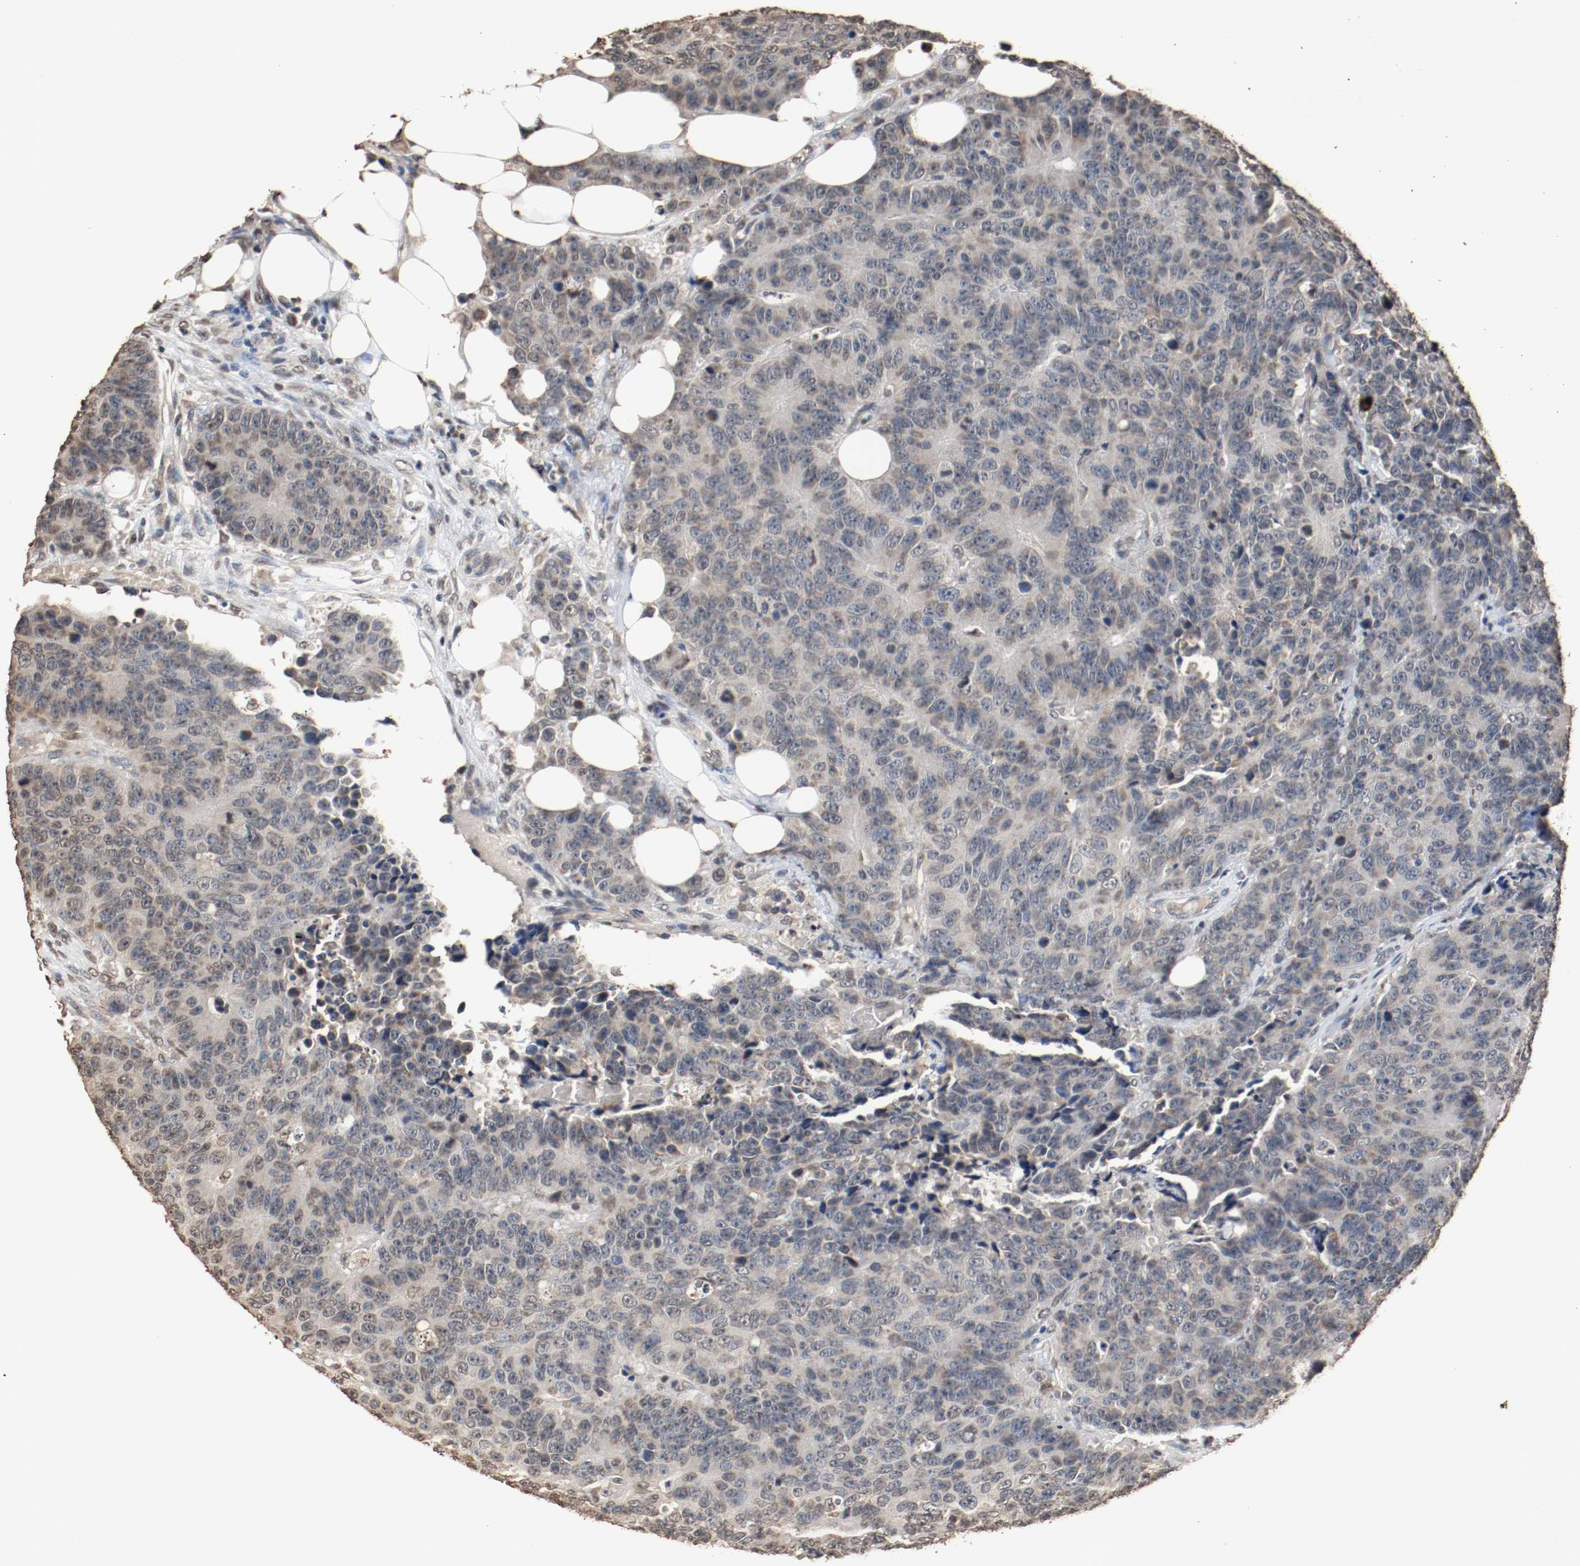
{"staining": {"intensity": "weak", "quantity": "25%-75%", "location": "cytoplasmic/membranous"}, "tissue": "colorectal cancer", "cell_type": "Tumor cells", "image_type": "cancer", "snomed": [{"axis": "morphology", "description": "Adenocarcinoma, NOS"}, {"axis": "topography", "description": "Colon"}], "caption": "Colorectal adenocarcinoma stained with a protein marker shows weak staining in tumor cells.", "gene": "RTN4", "patient": {"sex": "female", "age": 86}}